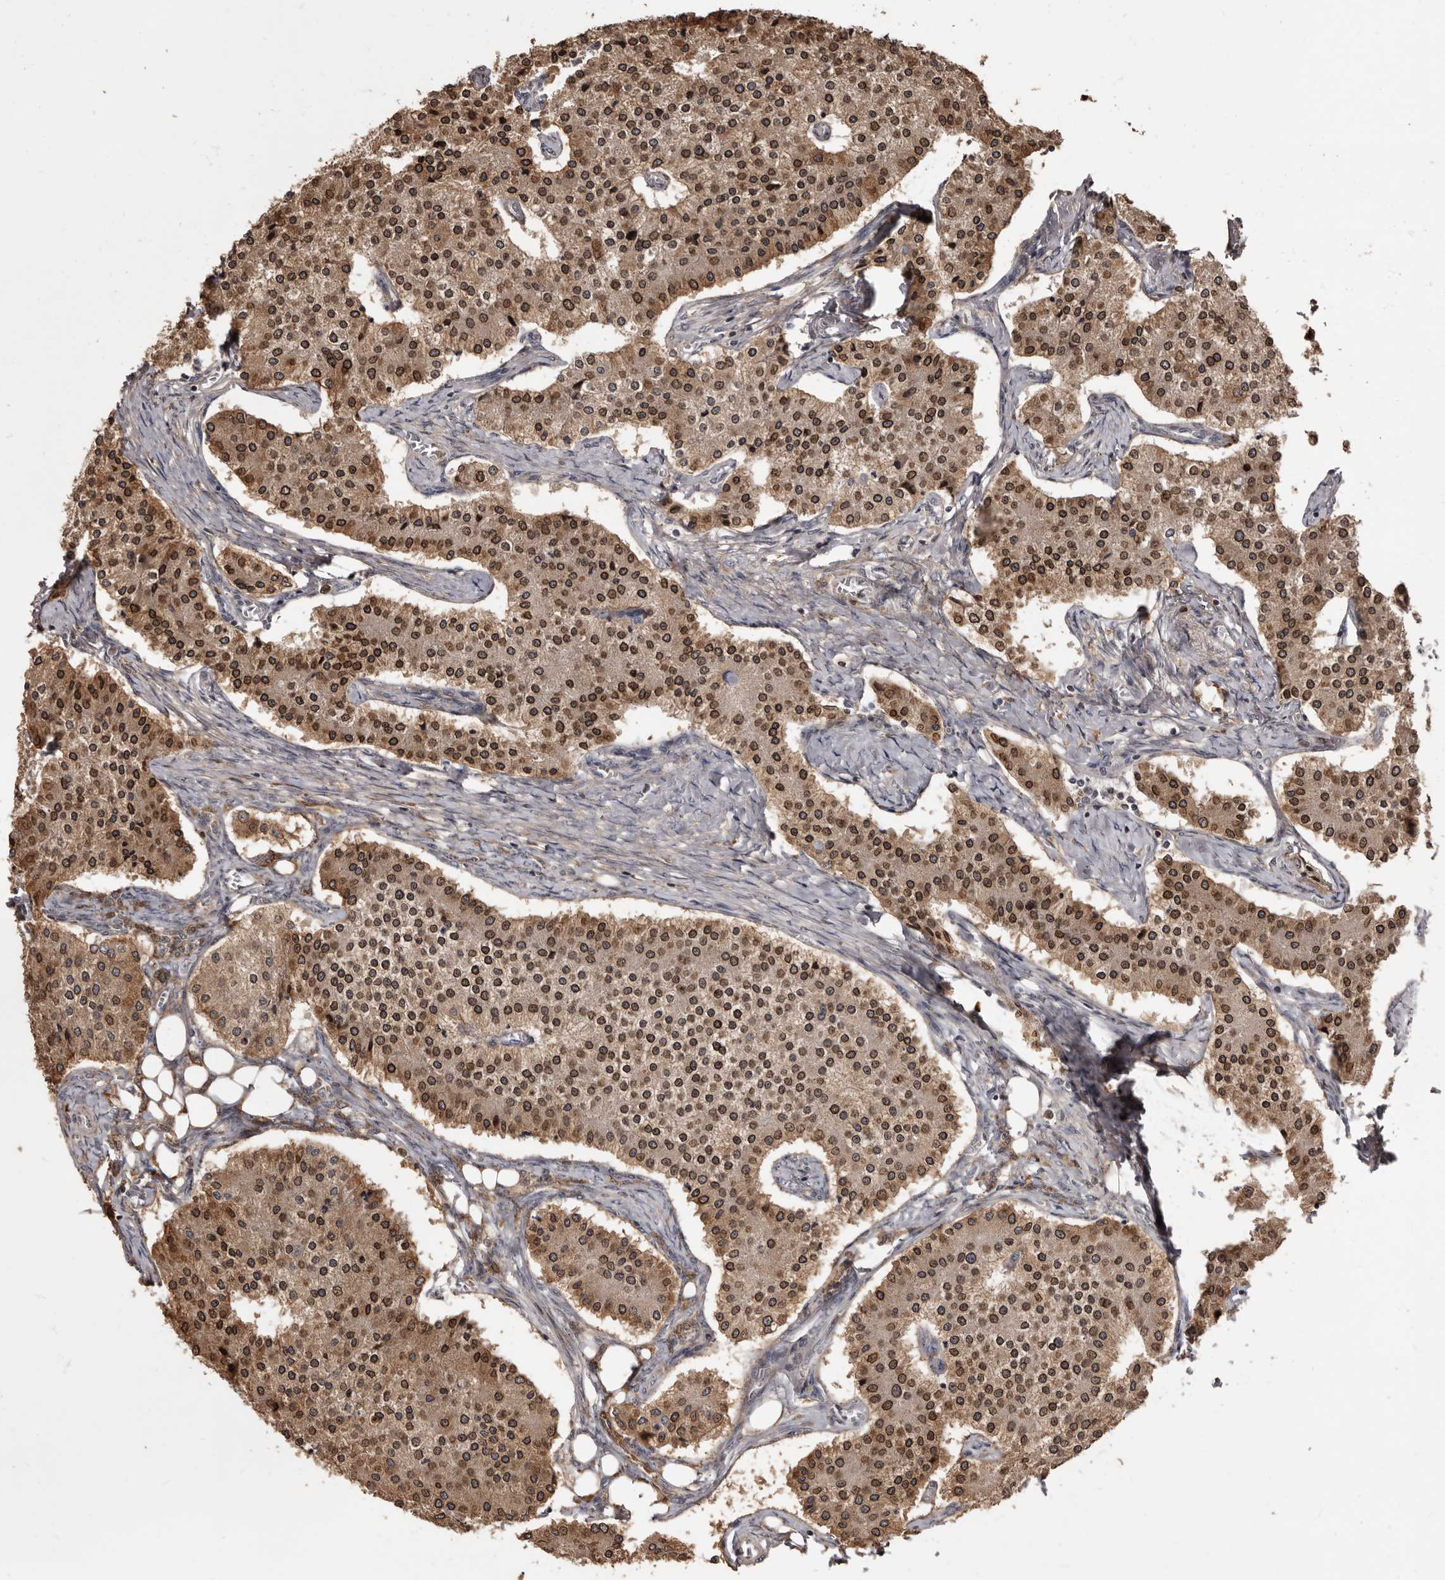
{"staining": {"intensity": "moderate", "quantity": ">75%", "location": "cytoplasmic/membranous,nuclear"}, "tissue": "carcinoid", "cell_type": "Tumor cells", "image_type": "cancer", "snomed": [{"axis": "morphology", "description": "Carcinoid, malignant, NOS"}, {"axis": "topography", "description": "Colon"}], "caption": "Brown immunohistochemical staining in carcinoid demonstrates moderate cytoplasmic/membranous and nuclear expression in about >75% of tumor cells.", "gene": "ZCCHC7", "patient": {"sex": "female", "age": 52}}